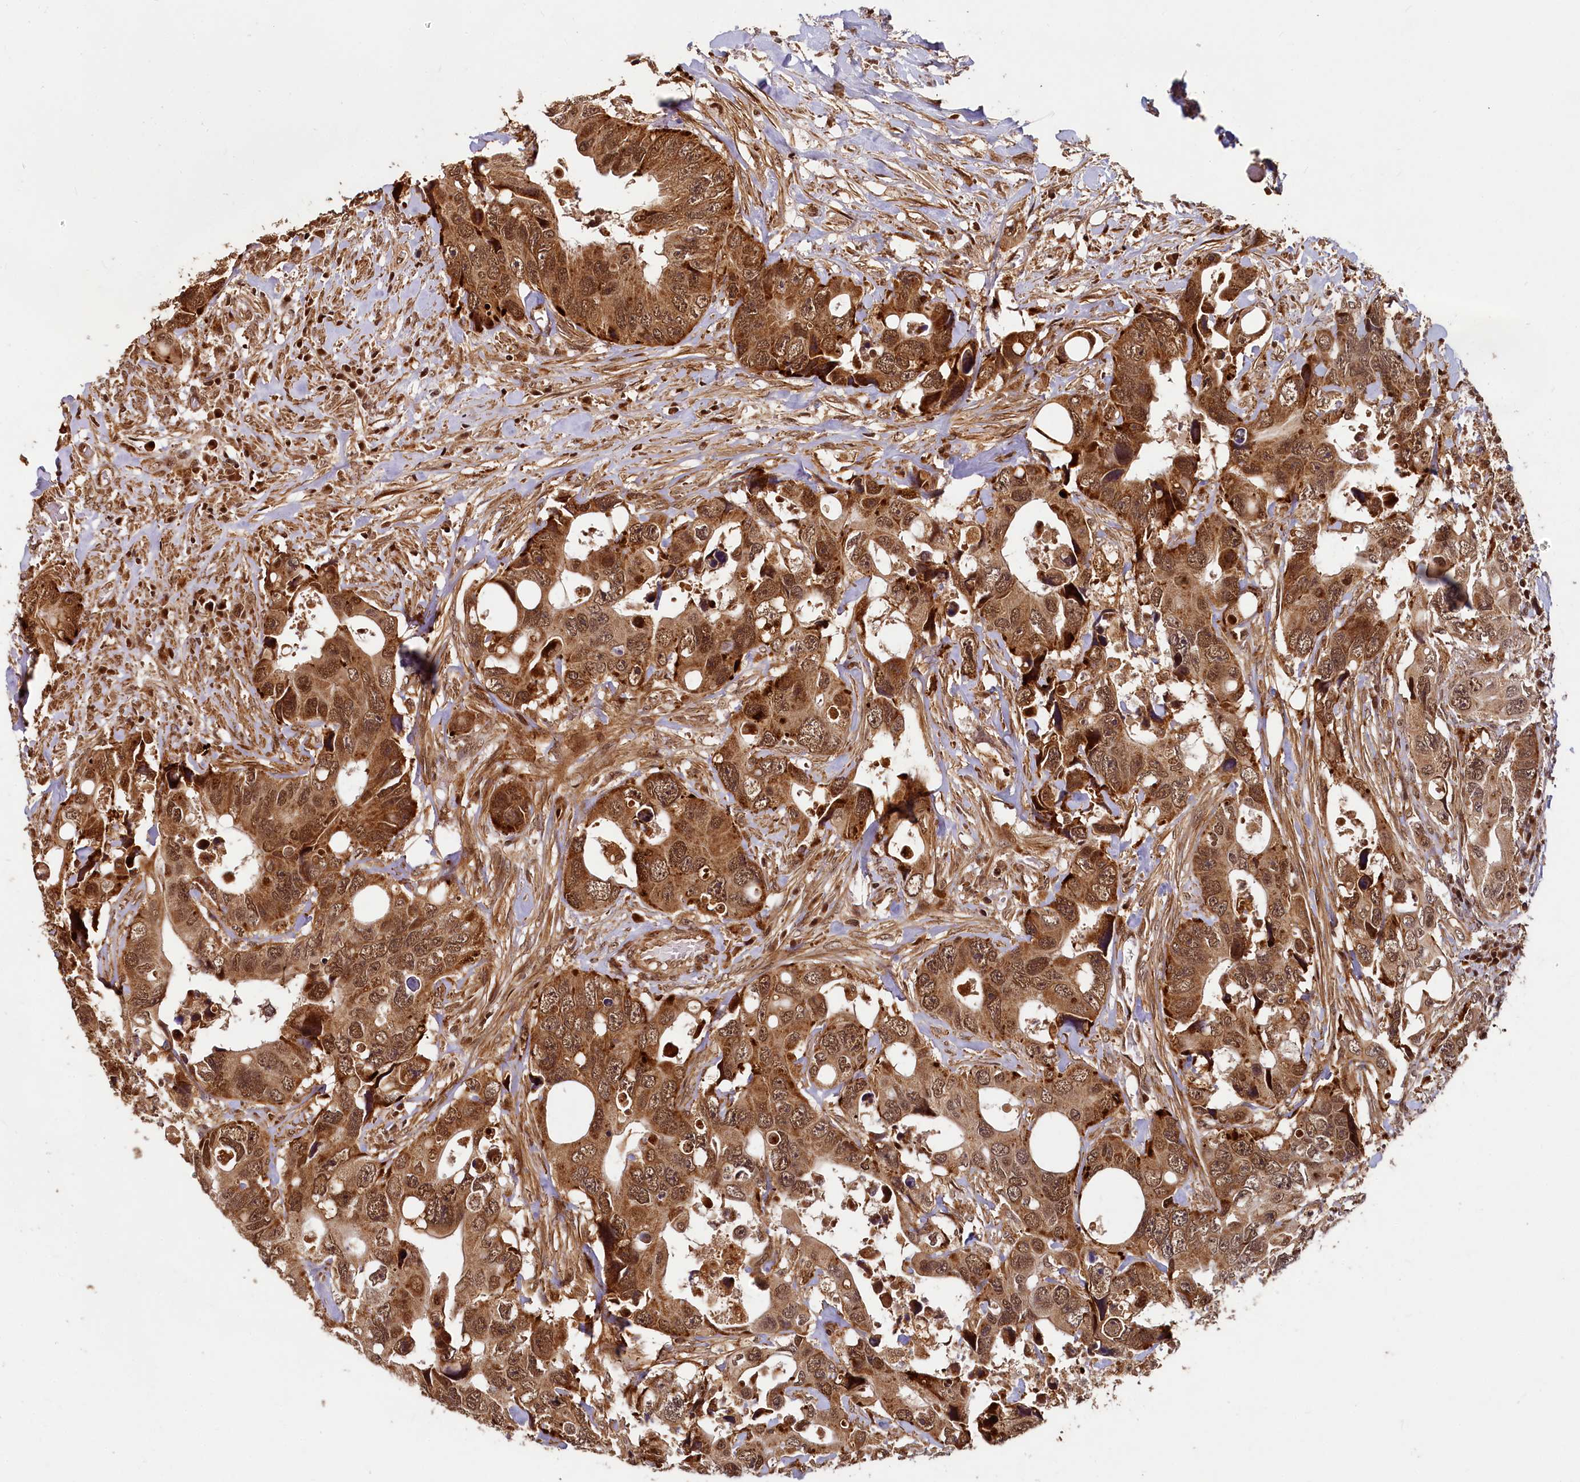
{"staining": {"intensity": "moderate", "quantity": ">75%", "location": "cytoplasmic/membranous,nuclear"}, "tissue": "colorectal cancer", "cell_type": "Tumor cells", "image_type": "cancer", "snomed": [{"axis": "morphology", "description": "Adenocarcinoma, NOS"}, {"axis": "topography", "description": "Rectum"}], "caption": "Immunohistochemical staining of colorectal cancer (adenocarcinoma) reveals moderate cytoplasmic/membranous and nuclear protein expression in about >75% of tumor cells.", "gene": "TRIM23", "patient": {"sex": "male", "age": 57}}